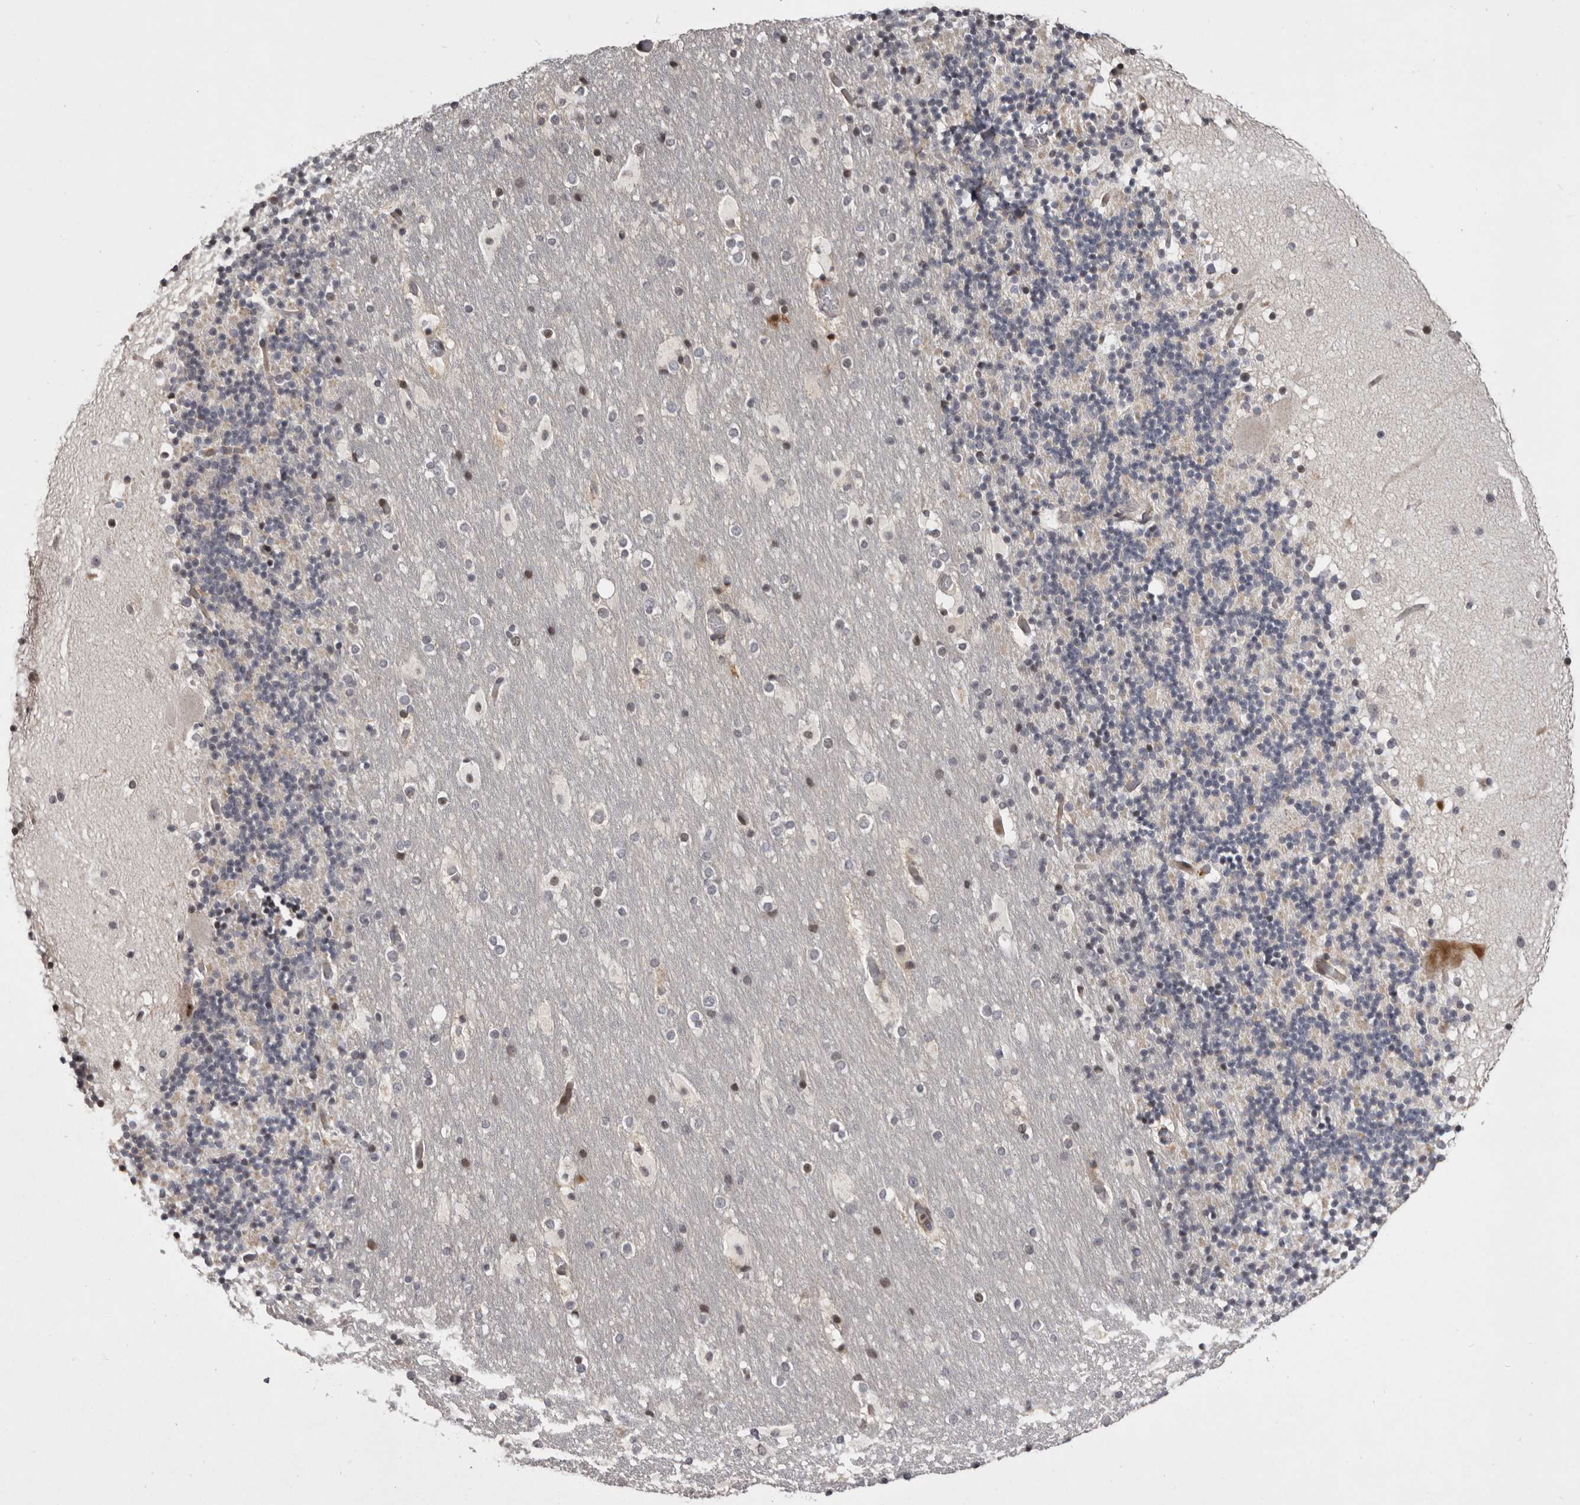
{"staining": {"intensity": "weak", "quantity": "<25%", "location": "nuclear"}, "tissue": "cerebellum", "cell_type": "Cells in granular layer", "image_type": "normal", "snomed": [{"axis": "morphology", "description": "Normal tissue, NOS"}, {"axis": "topography", "description": "Cerebellum"}], "caption": "IHC histopathology image of benign cerebellum: cerebellum stained with DAB reveals no significant protein expression in cells in granular layer.", "gene": "AZIN1", "patient": {"sex": "male", "age": 57}}